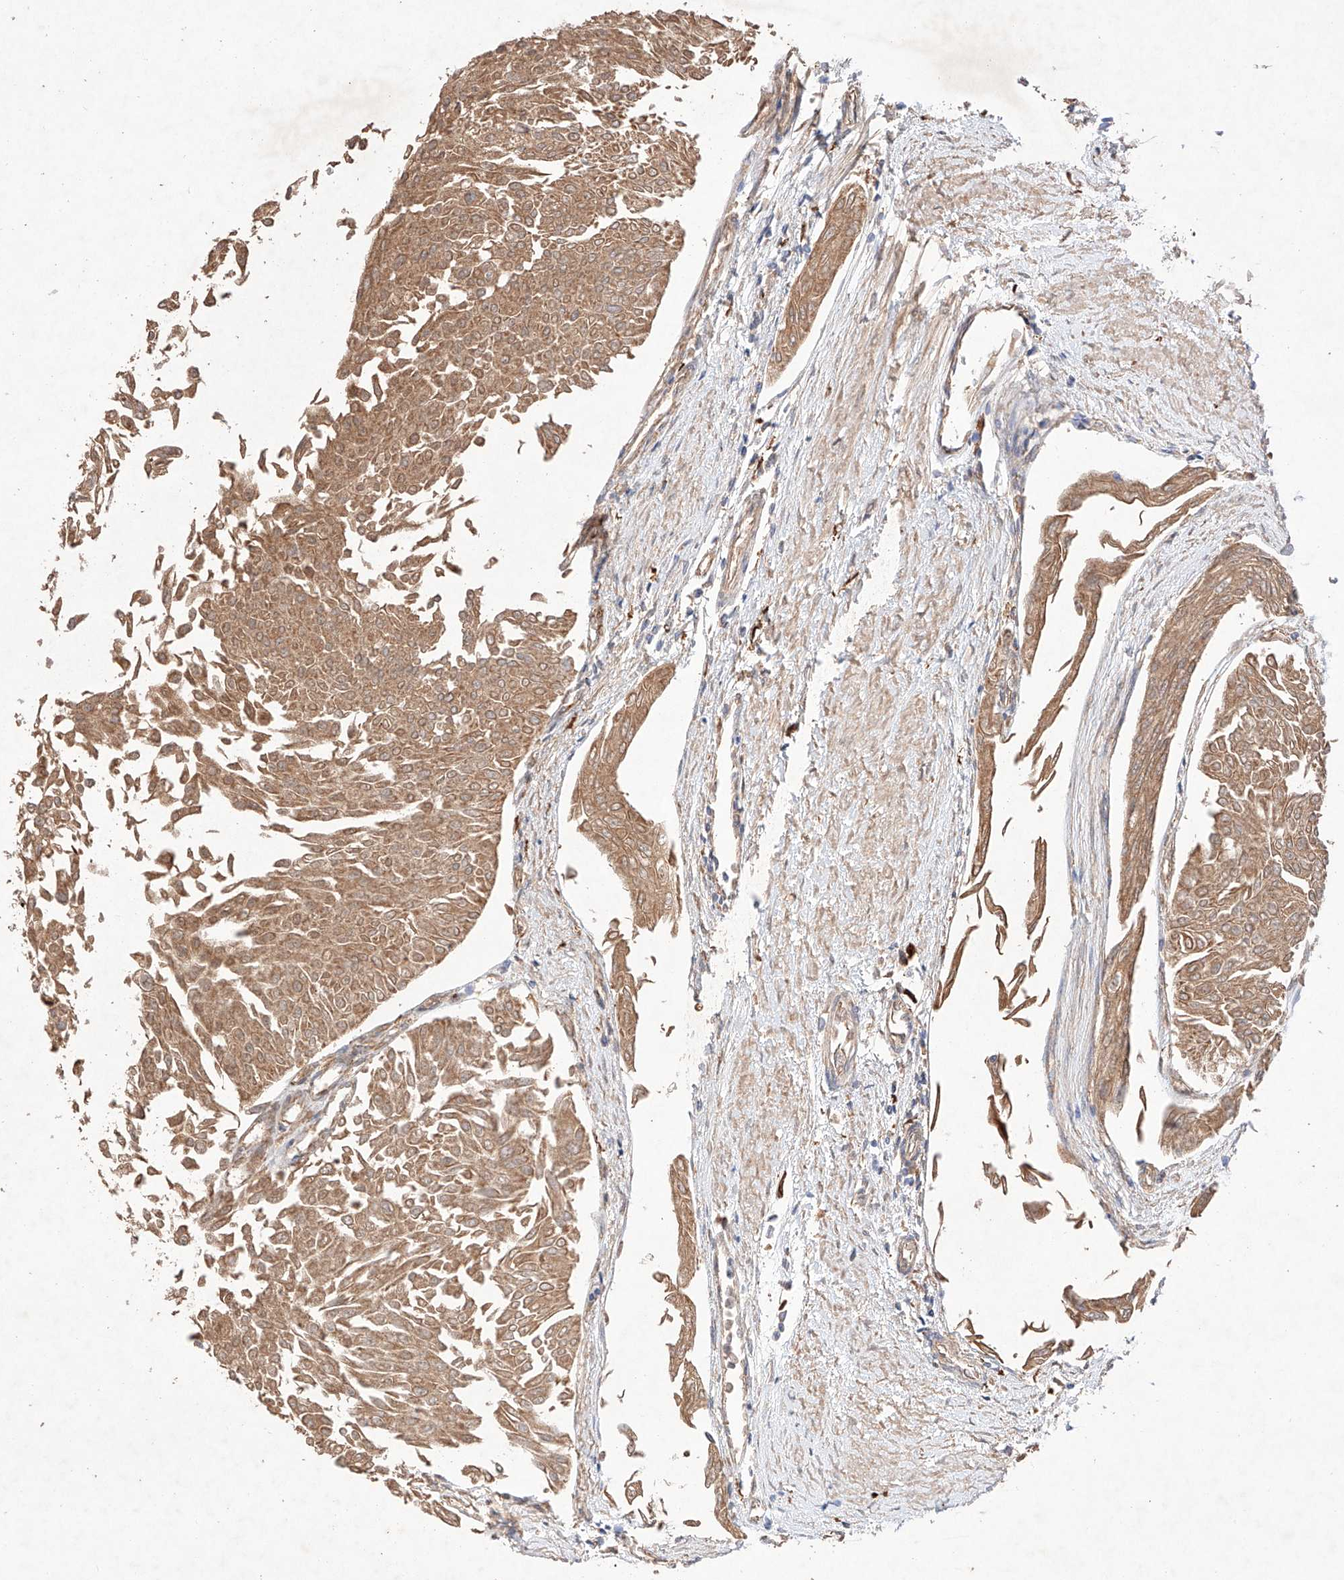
{"staining": {"intensity": "moderate", "quantity": ">75%", "location": "cytoplasmic/membranous"}, "tissue": "urothelial cancer", "cell_type": "Tumor cells", "image_type": "cancer", "snomed": [{"axis": "morphology", "description": "Urothelial carcinoma, Low grade"}, {"axis": "topography", "description": "Urinary bladder"}], "caption": "Urothelial carcinoma (low-grade) stained with immunohistochemistry (IHC) reveals moderate cytoplasmic/membranous staining in approximately >75% of tumor cells. (DAB IHC with brightfield microscopy, high magnification).", "gene": "C6orf62", "patient": {"sex": "male", "age": 67}}